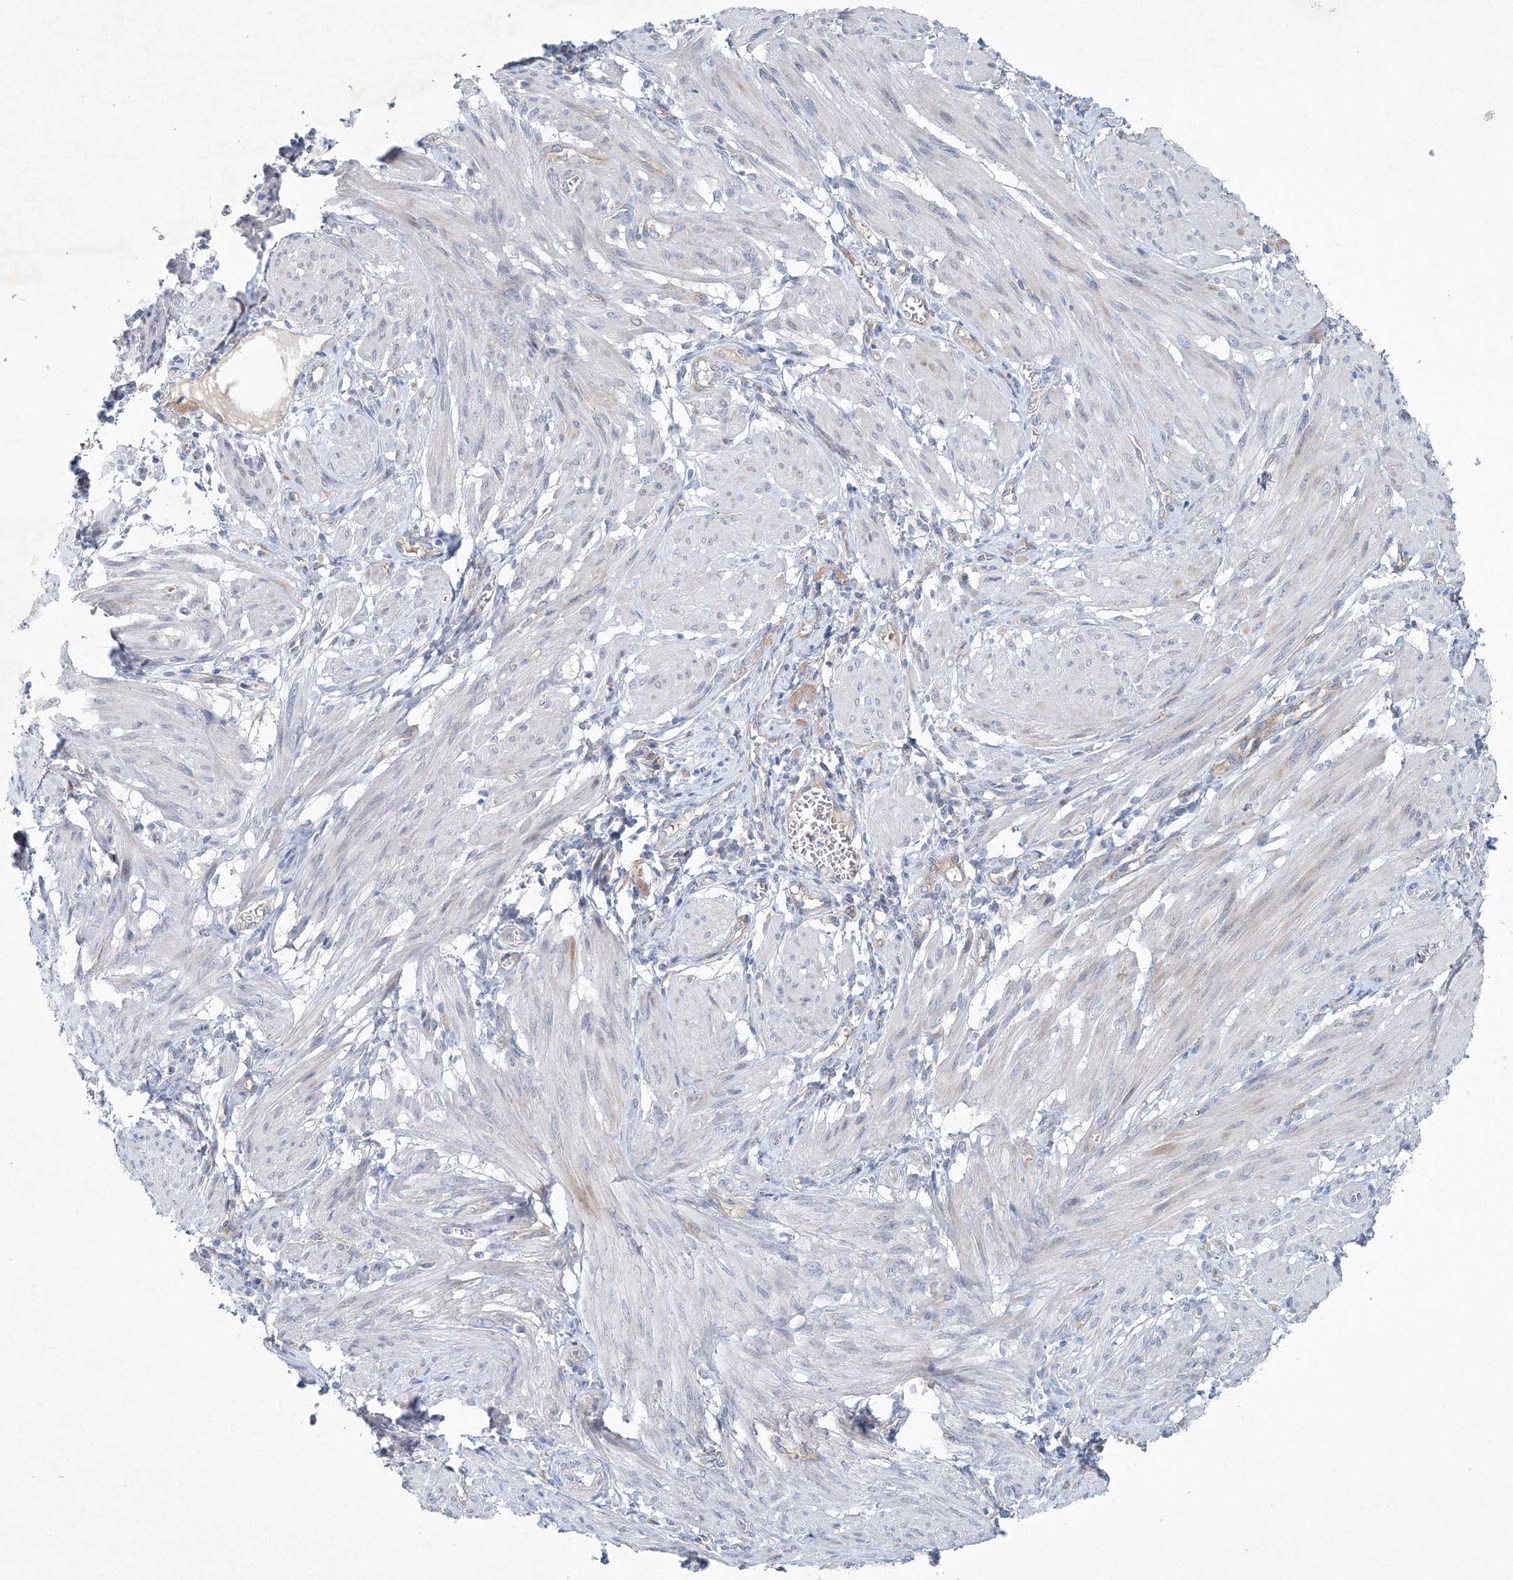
{"staining": {"intensity": "weak", "quantity": "<25%", "location": "cytoplasmic/membranous"}, "tissue": "smooth muscle", "cell_type": "Smooth muscle cells", "image_type": "normal", "snomed": [{"axis": "morphology", "description": "Normal tissue, NOS"}, {"axis": "topography", "description": "Smooth muscle"}], "caption": "Unremarkable smooth muscle was stained to show a protein in brown. There is no significant positivity in smooth muscle cells. The staining is performed using DAB brown chromogen with nuclei counter-stained in using hematoxylin.", "gene": "SH3BP5", "patient": {"sex": "female", "age": 39}}